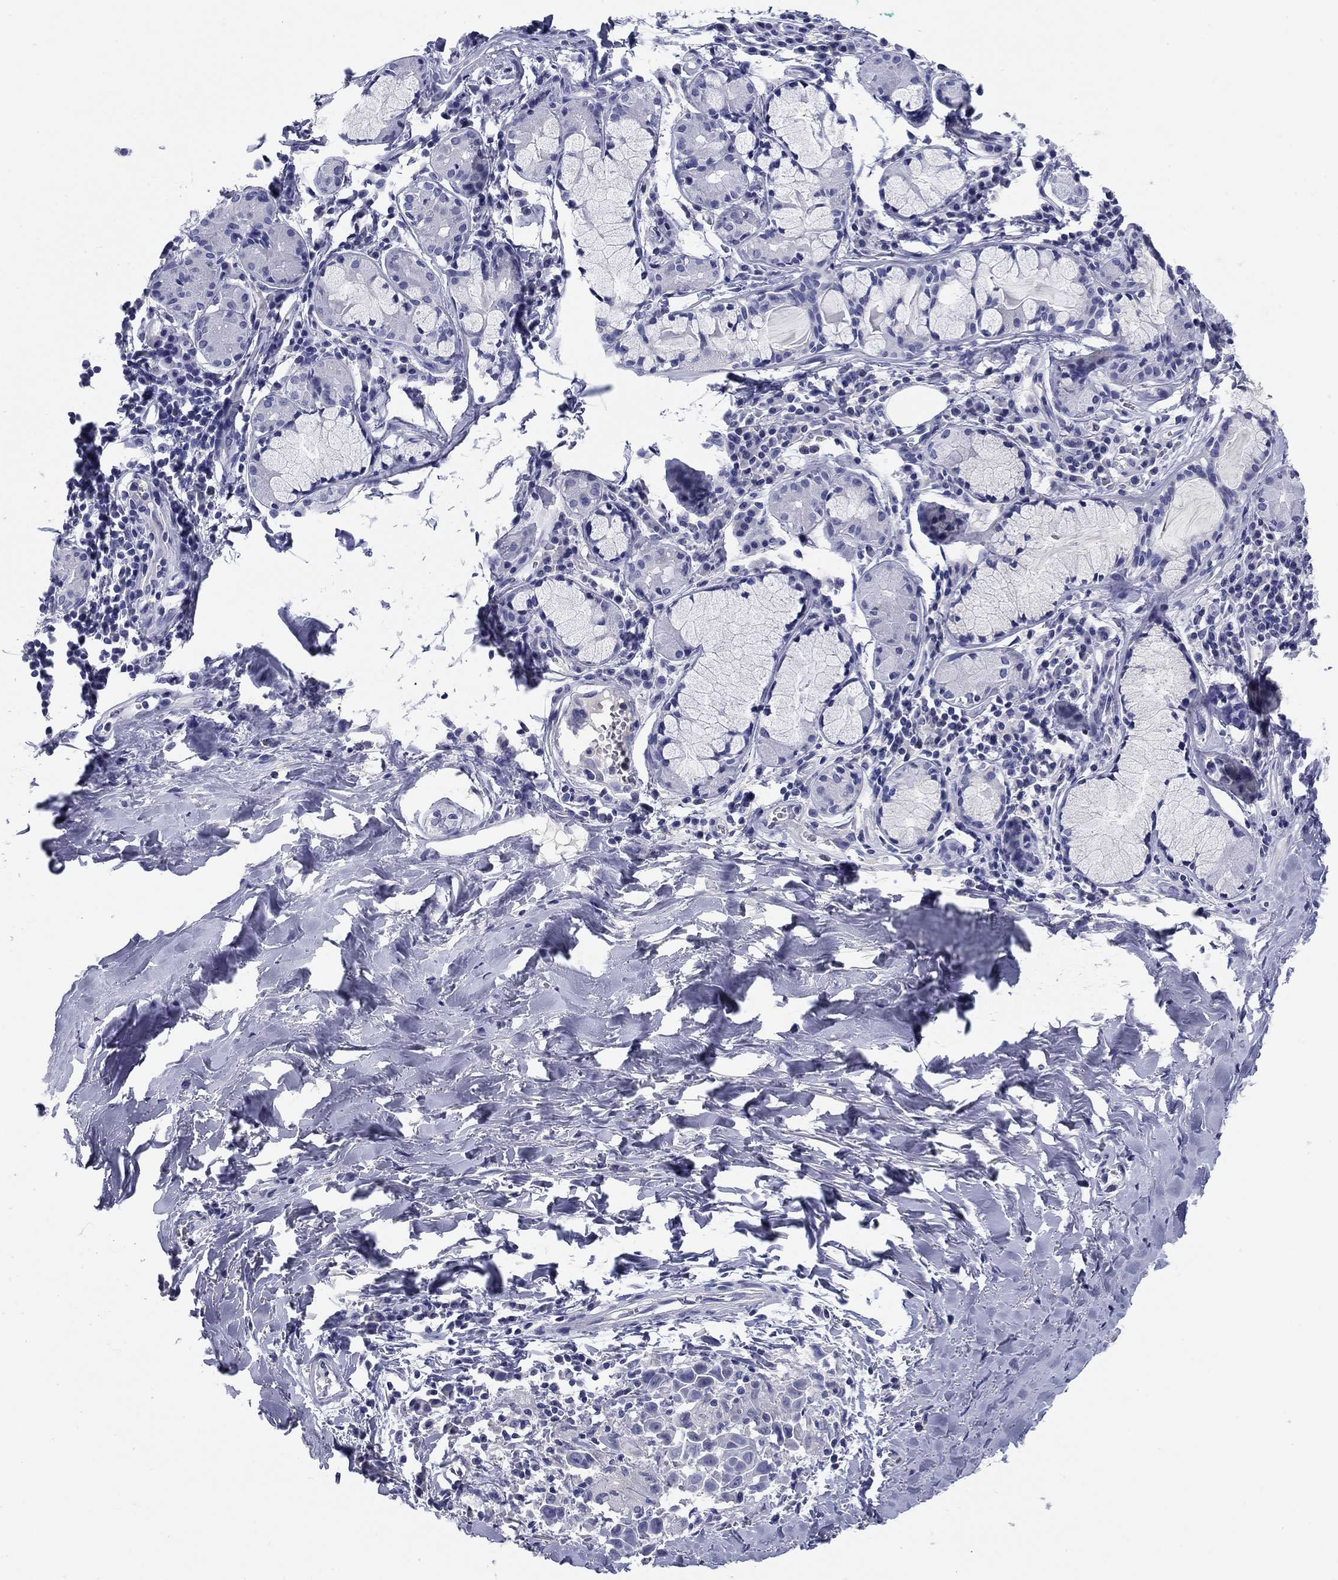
{"staining": {"intensity": "negative", "quantity": "none", "location": "none"}, "tissue": "lung cancer", "cell_type": "Tumor cells", "image_type": "cancer", "snomed": [{"axis": "morphology", "description": "Squamous cell carcinoma, NOS"}, {"axis": "topography", "description": "Lung"}], "caption": "Lung cancer was stained to show a protein in brown. There is no significant expression in tumor cells.", "gene": "KCNH1", "patient": {"sex": "male", "age": 57}}